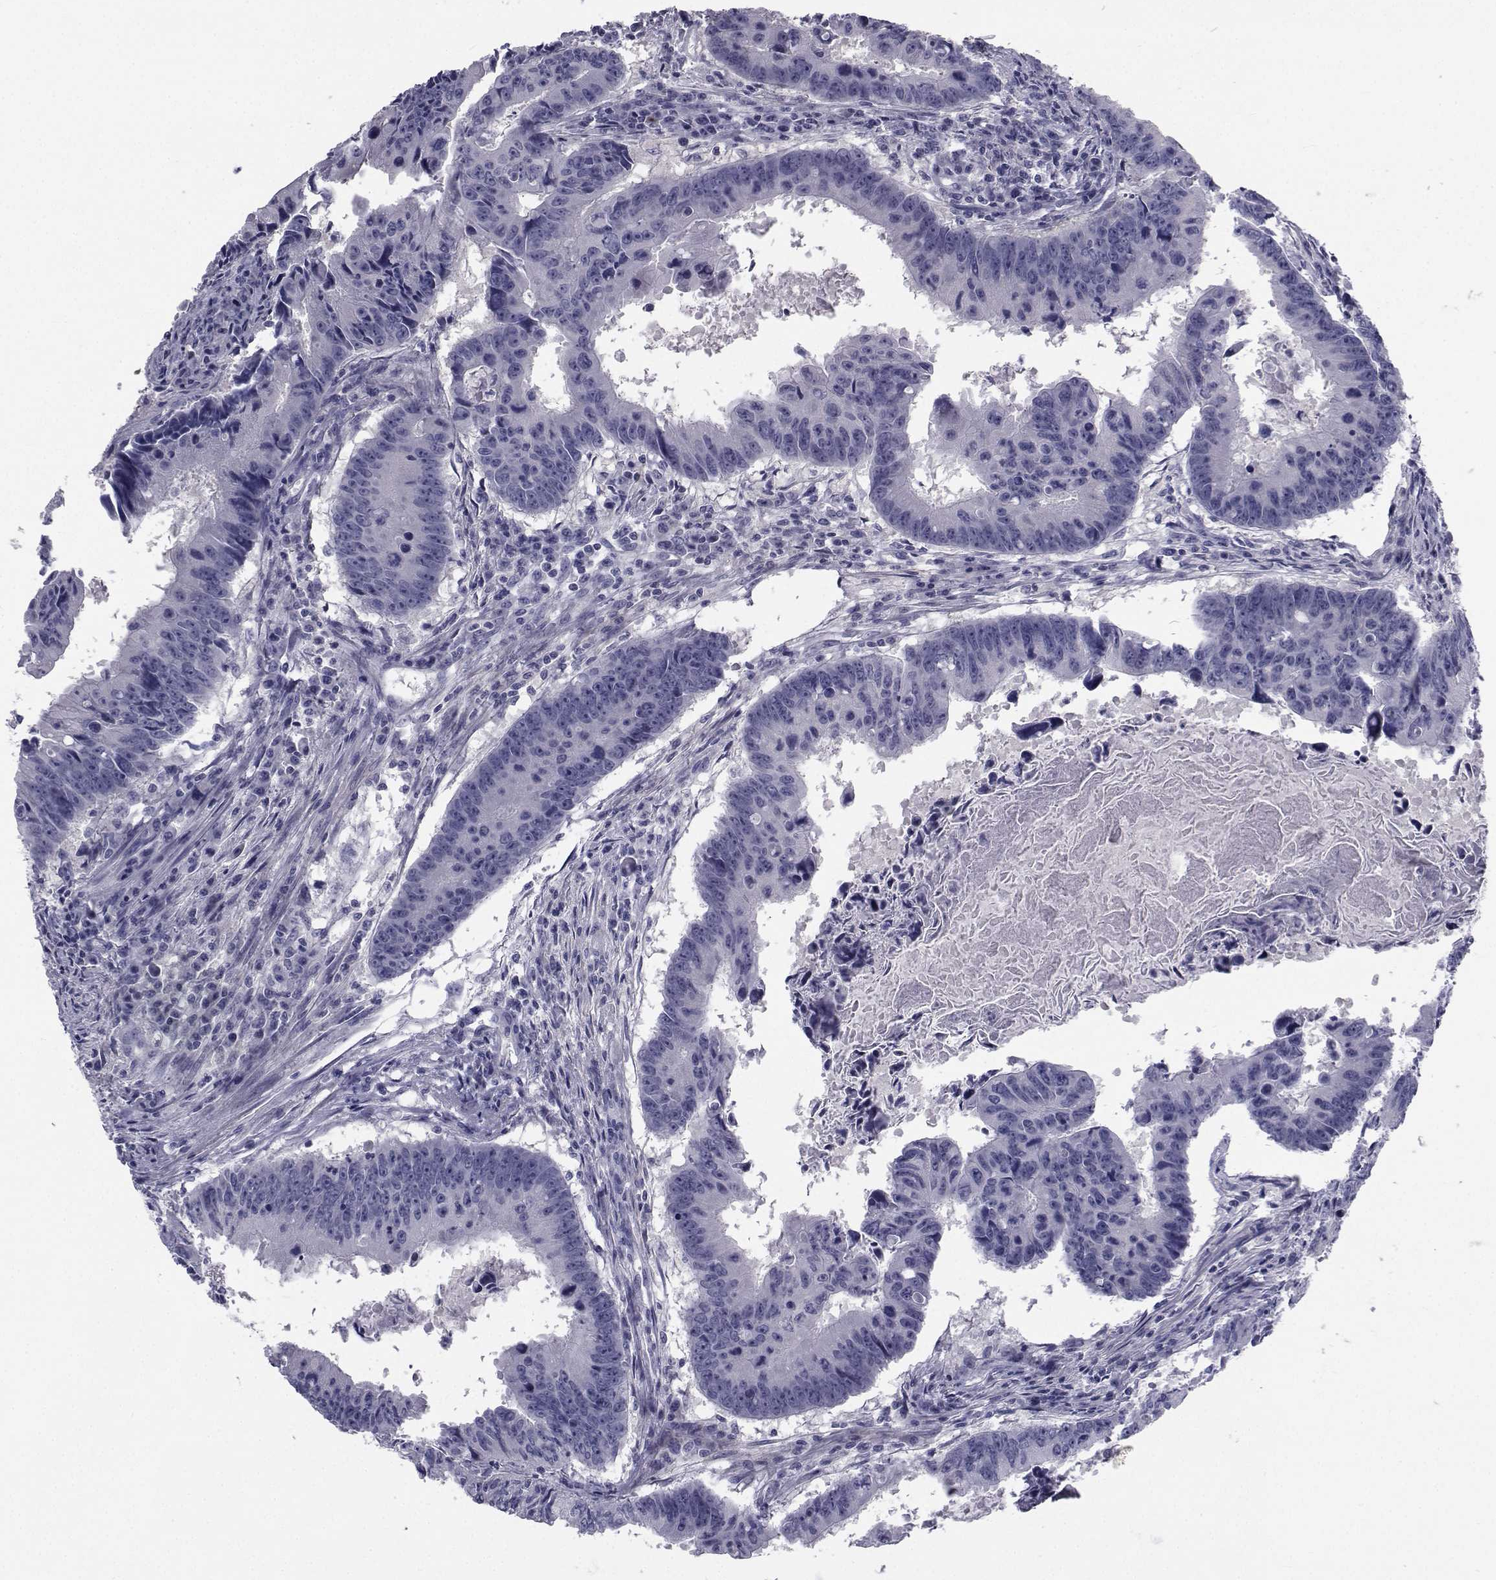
{"staining": {"intensity": "negative", "quantity": "none", "location": "none"}, "tissue": "colorectal cancer", "cell_type": "Tumor cells", "image_type": "cancer", "snomed": [{"axis": "morphology", "description": "Adenocarcinoma, NOS"}, {"axis": "topography", "description": "Colon"}], "caption": "Tumor cells are negative for brown protein staining in adenocarcinoma (colorectal). (DAB immunohistochemistry visualized using brightfield microscopy, high magnification).", "gene": "CHRNA1", "patient": {"sex": "female", "age": 87}}